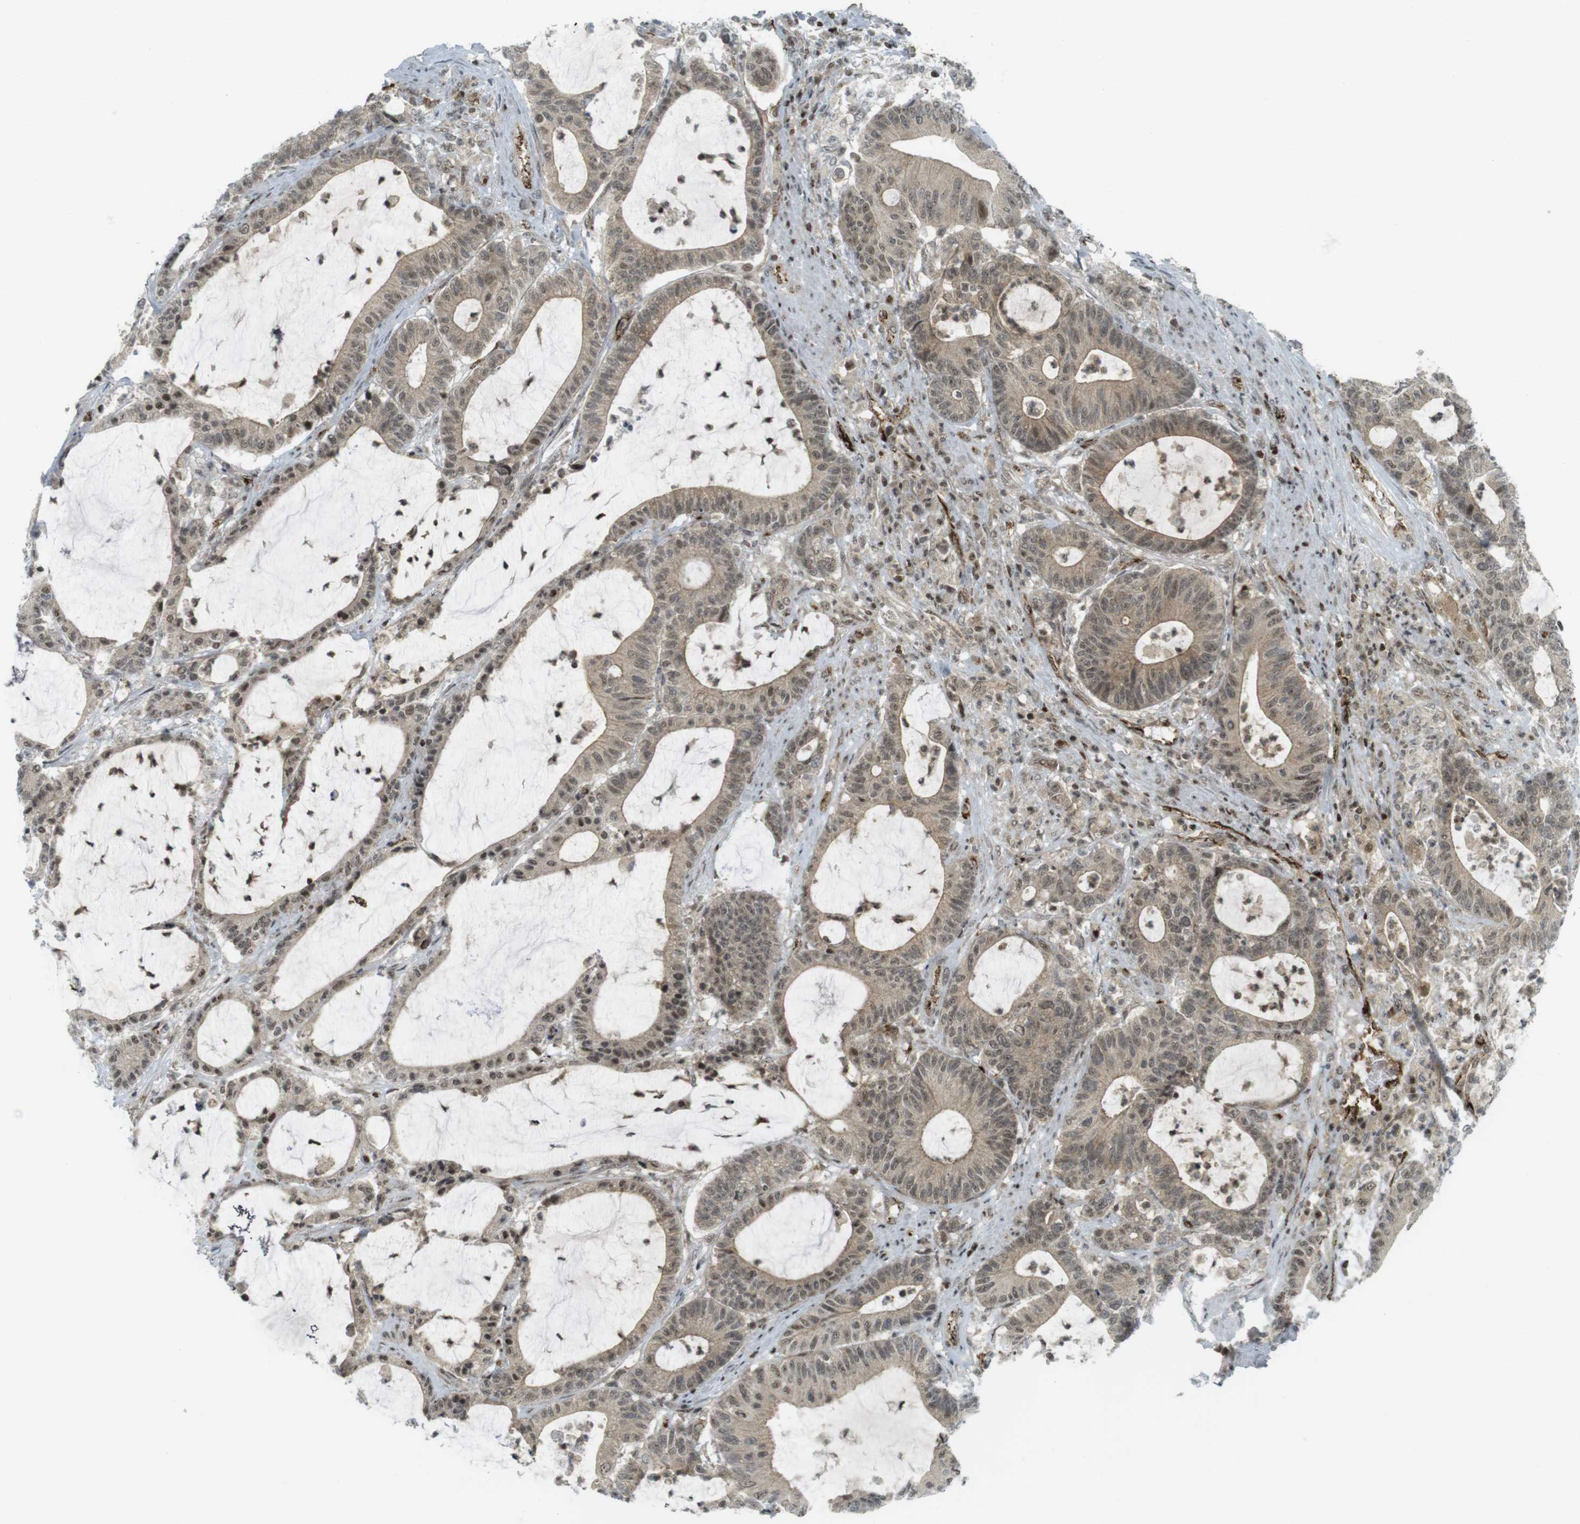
{"staining": {"intensity": "moderate", "quantity": ">75%", "location": "cytoplasmic/membranous,nuclear"}, "tissue": "colorectal cancer", "cell_type": "Tumor cells", "image_type": "cancer", "snomed": [{"axis": "morphology", "description": "Adenocarcinoma, NOS"}, {"axis": "topography", "description": "Colon"}], "caption": "Immunohistochemical staining of colorectal cancer (adenocarcinoma) shows medium levels of moderate cytoplasmic/membranous and nuclear positivity in approximately >75% of tumor cells.", "gene": "PPP1R13B", "patient": {"sex": "female", "age": 84}}